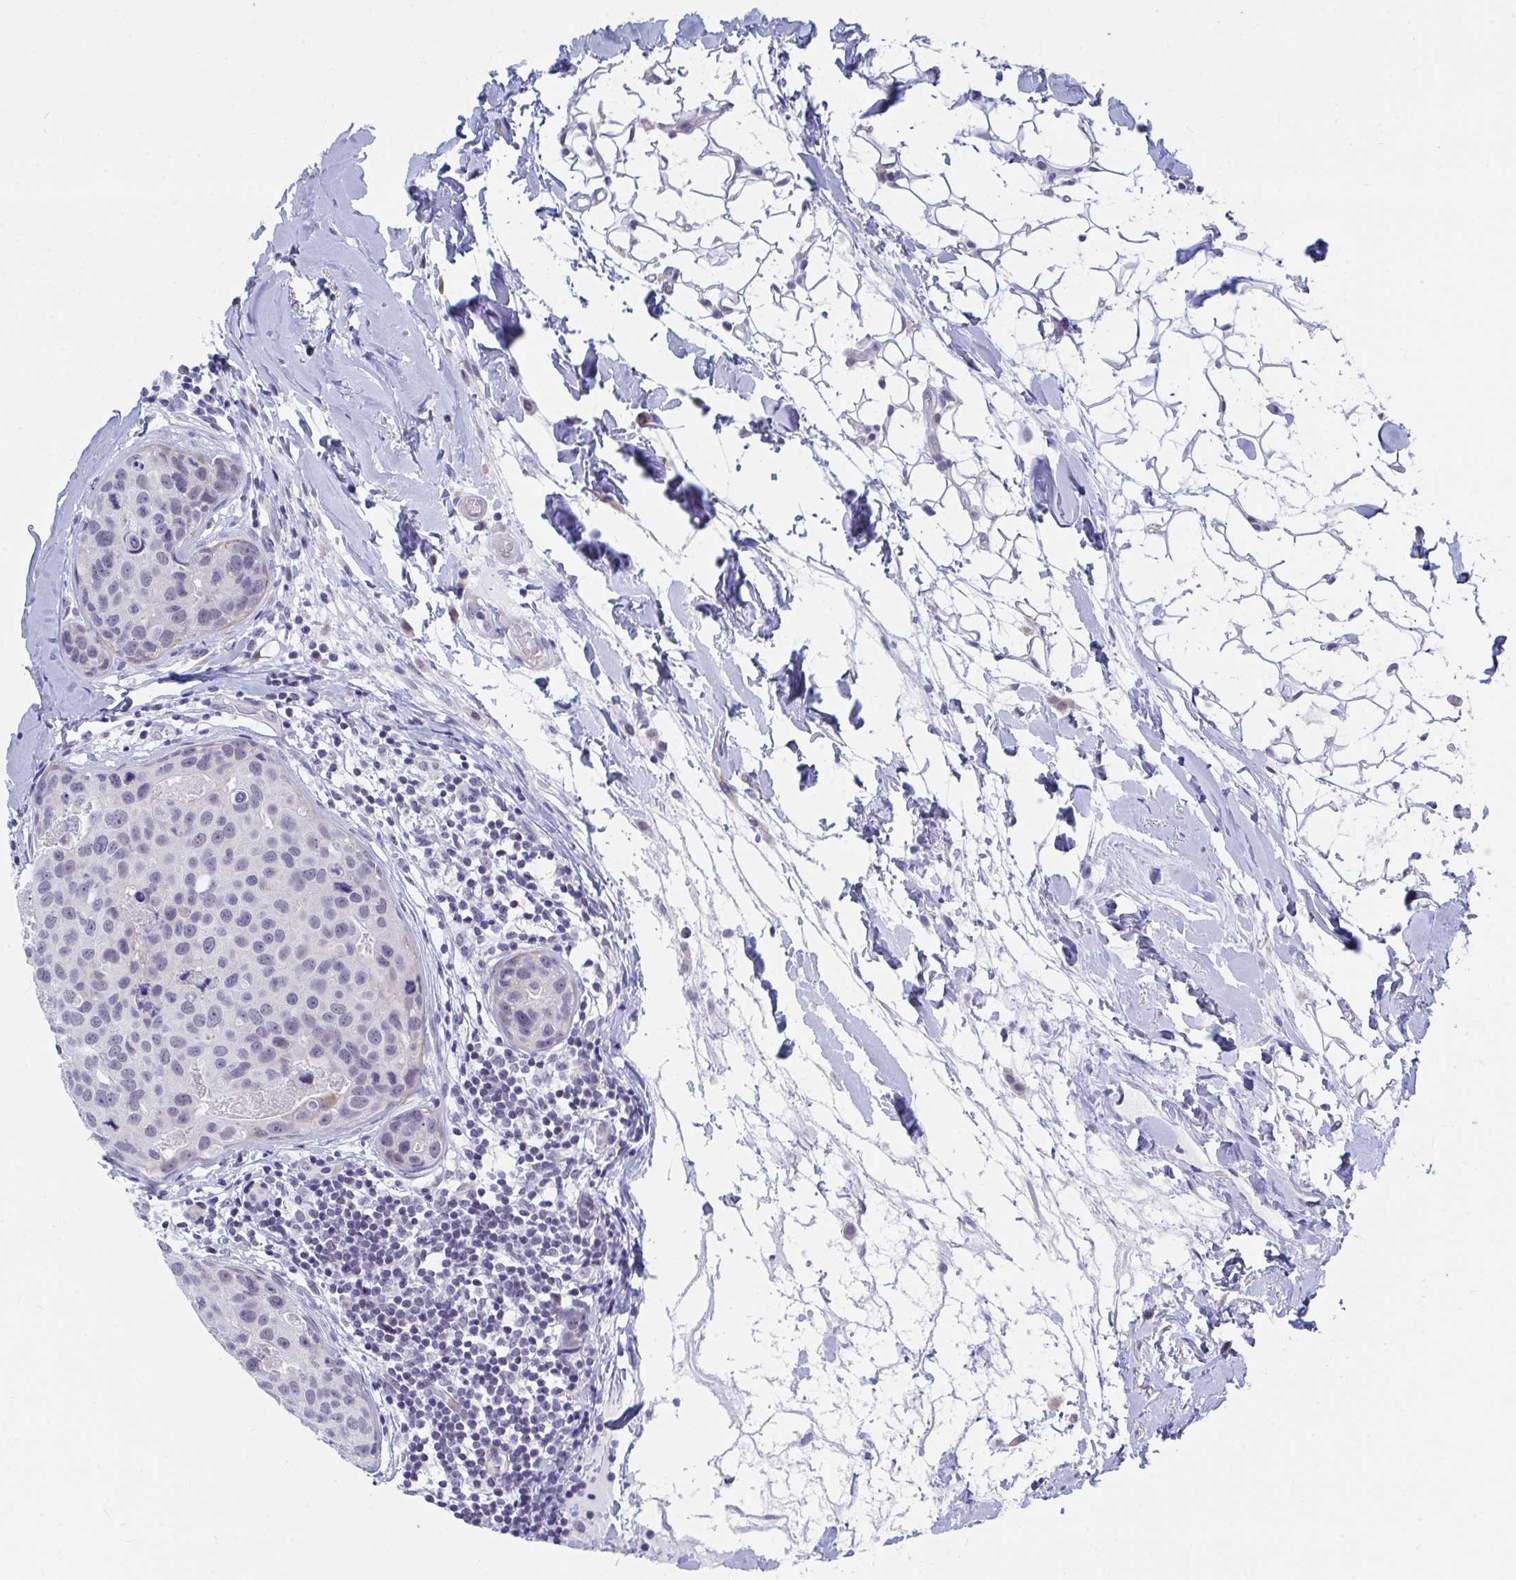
{"staining": {"intensity": "negative", "quantity": "none", "location": "none"}, "tissue": "breast cancer", "cell_type": "Tumor cells", "image_type": "cancer", "snomed": [{"axis": "morphology", "description": "Duct carcinoma"}, {"axis": "topography", "description": "Breast"}], "caption": "Immunohistochemistry (IHC) micrograph of human breast cancer stained for a protein (brown), which shows no positivity in tumor cells. (DAB IHC visualized using brightfield microscopy, high magnification).", "gene": "DAOA", "patient": {"sex": "female", "age": 24}}